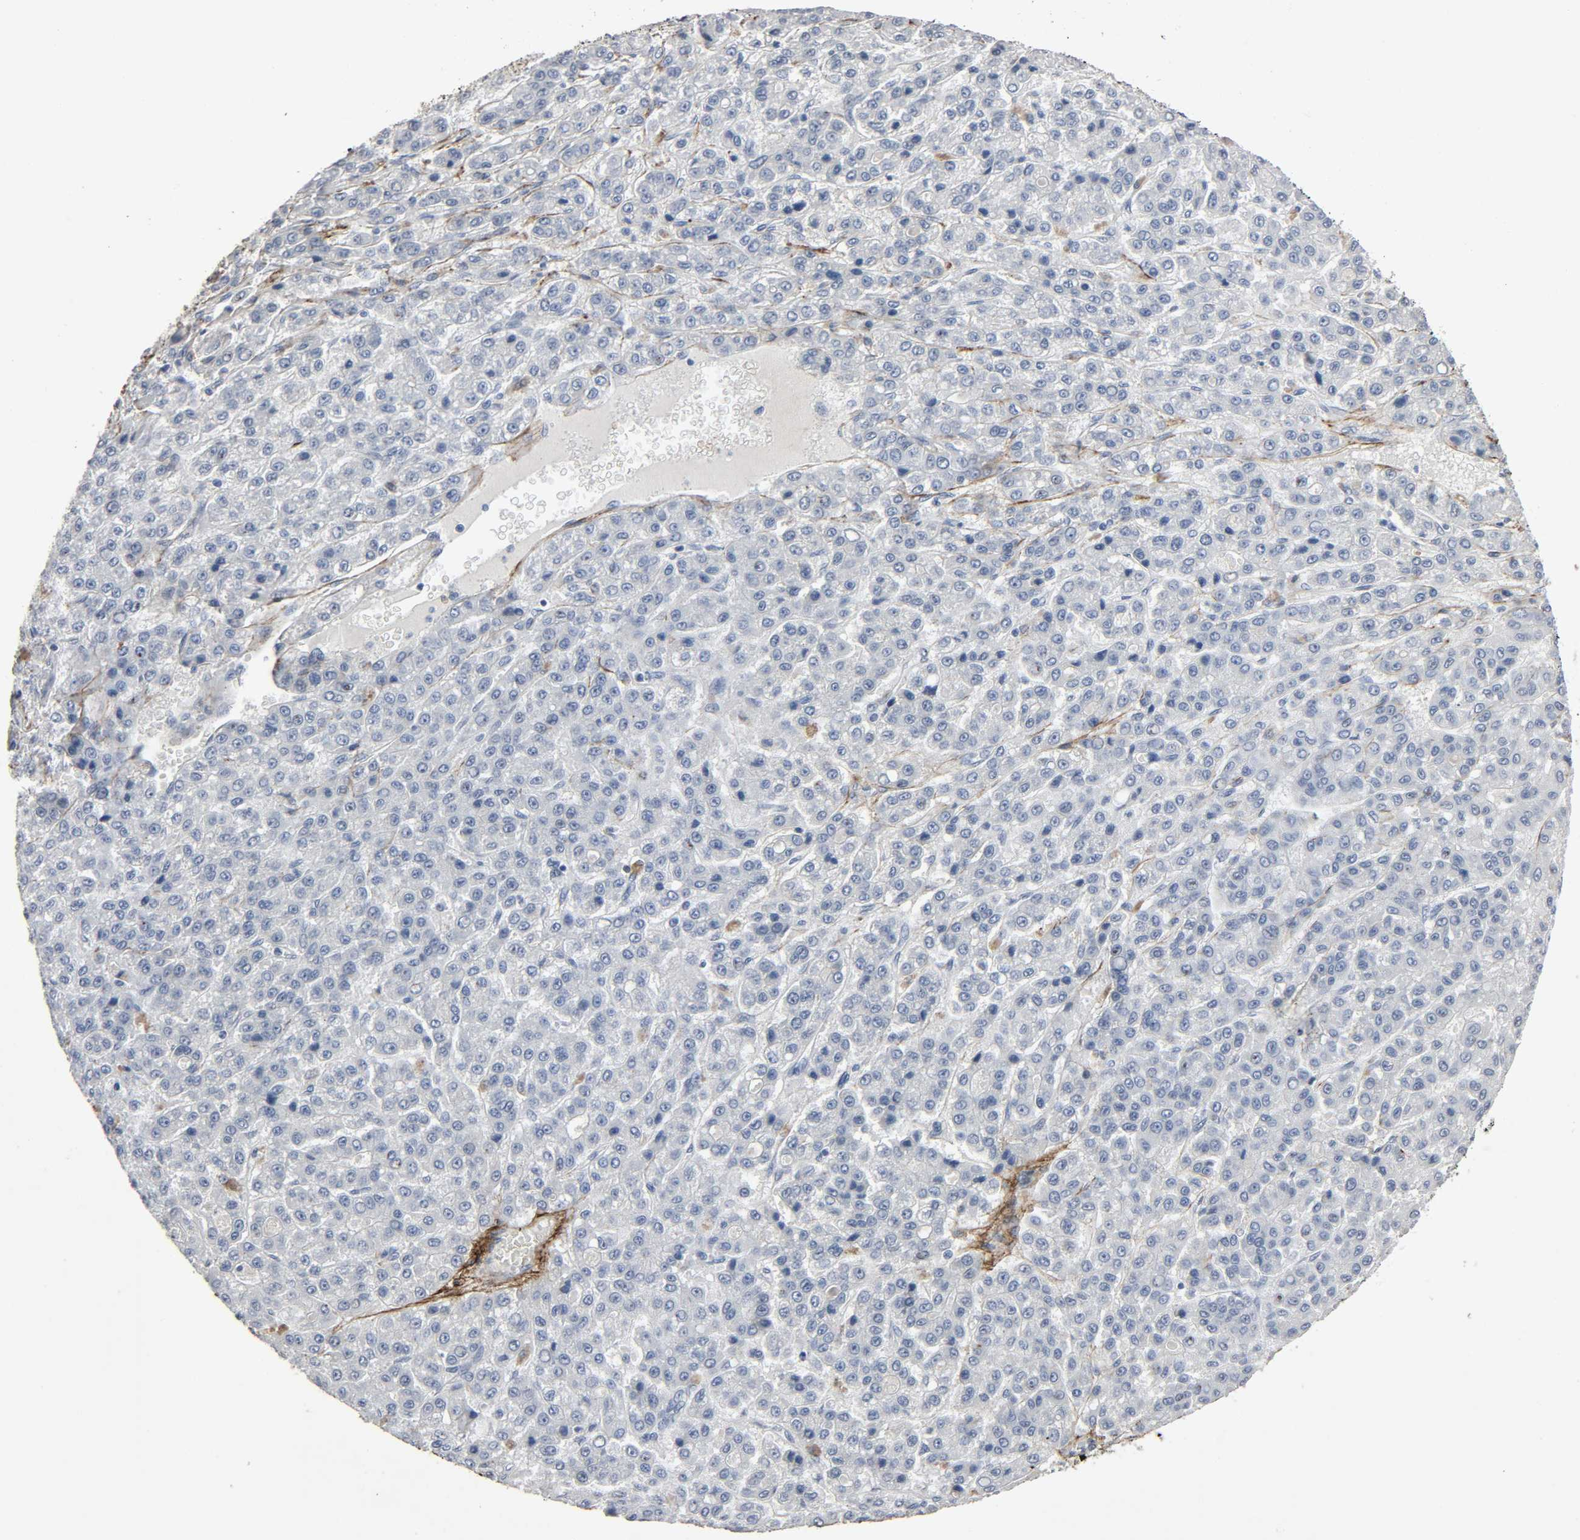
{"staining": {"intensity": "negative", "quantity": "none", "location": "none"}, "tissue": "liver cancer", "cell_type": "Tumor cells", "image_type": "cancer", "snomed": [{"axis": "morphology", "description": "Carcinoma, Hepatocellular, NOS"}, {"axis": "topography", "description": "Liver"}], "caption": "An immunohistochemistry (IHC) image of liver cancer is shown. There is no staining in tumor cells of liver cancer.", "gene": "FBLN5", "patient": {"sex": "male", "age": 70}}